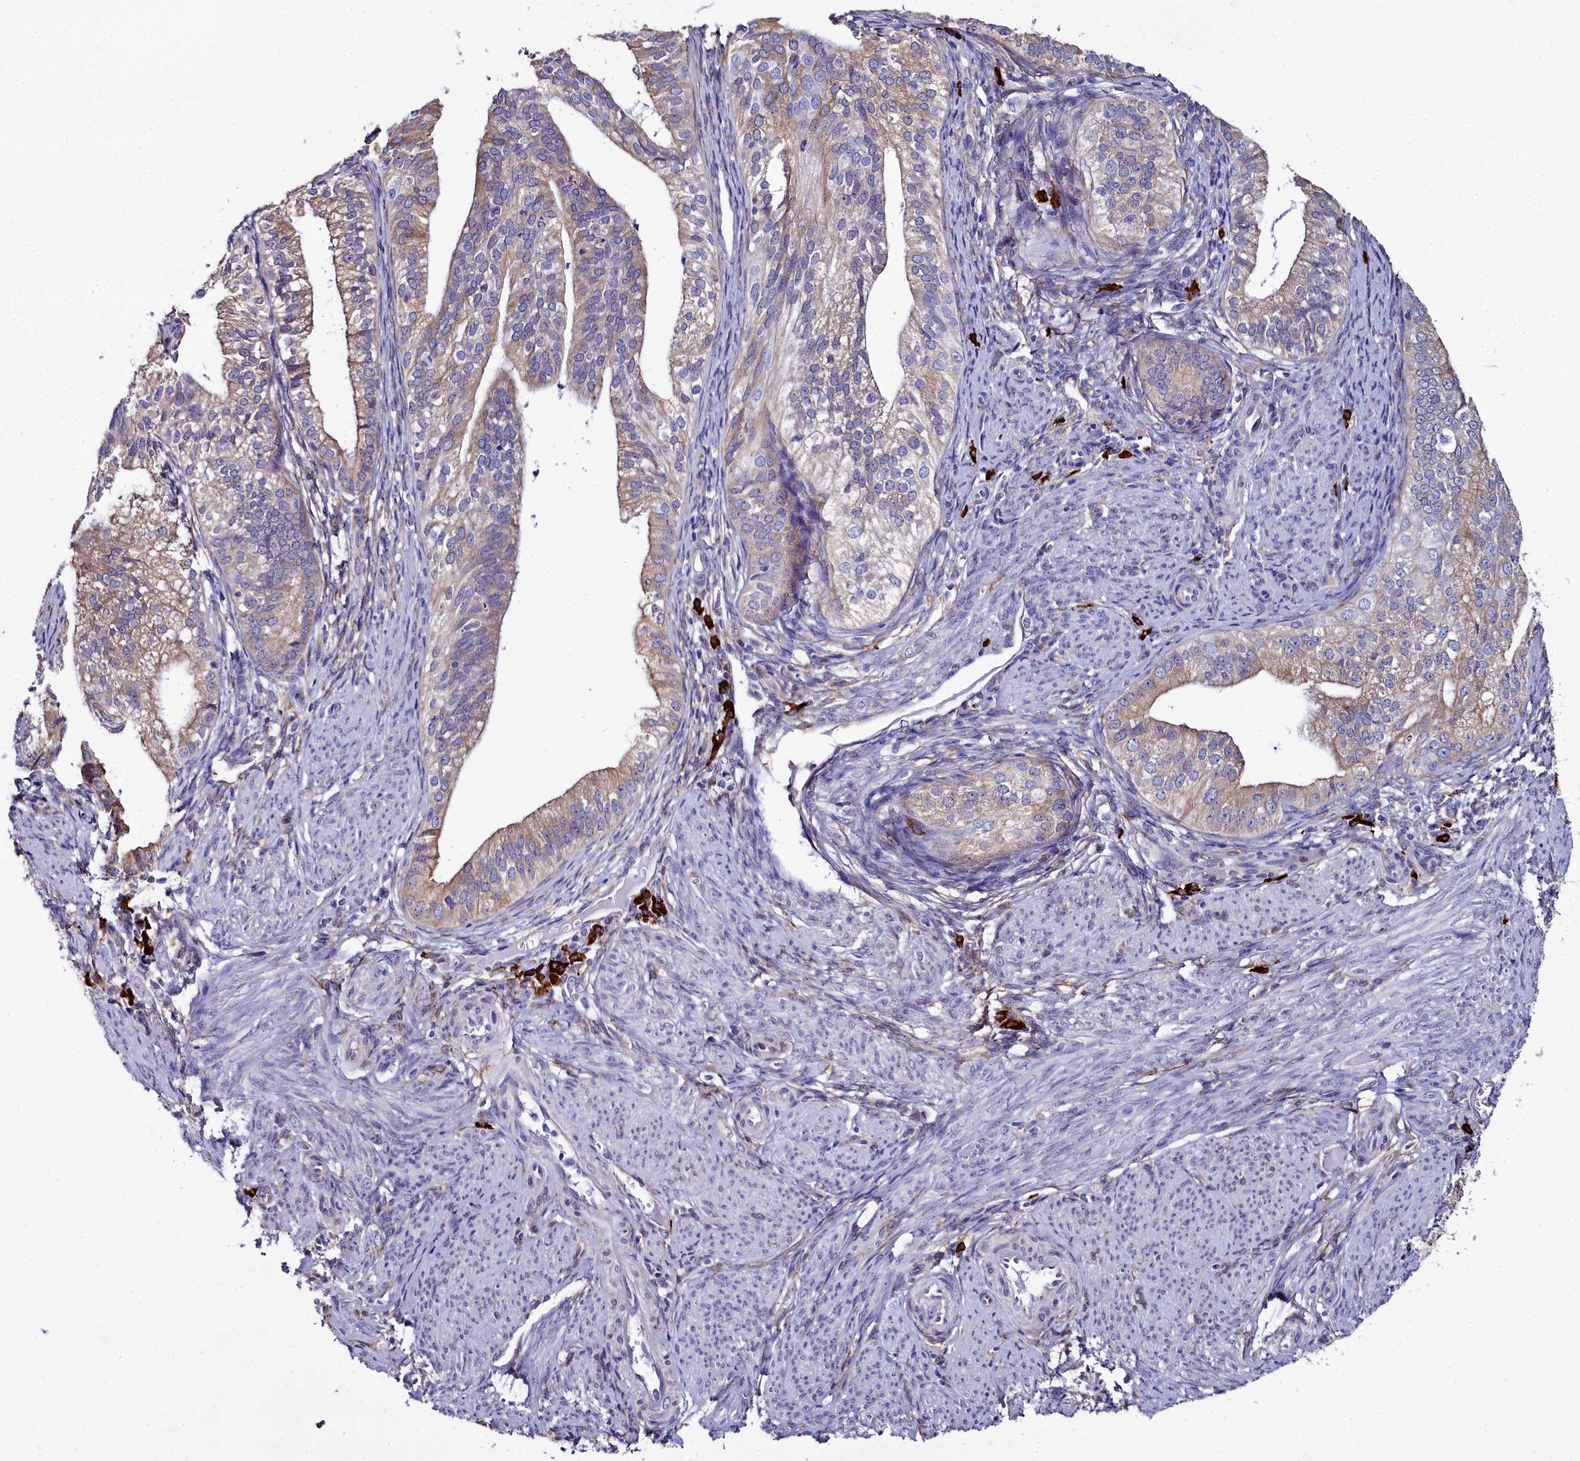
{"staining": {"intensity": "moderate", "quantity": "25%-75%", "location": "cytoplasmic/membranous"}, "tissue": "endometrial cancer", "cell_type": "Tumor cells", "image_type": "cancer", "snomed": [{"axis": "morphology", "description": "Adenocarcinoma, NOS"}, {"axis": "topography", "description": "Endometrium"}], "caption": "Protein expression analysis of human endometrial cancer (adenocarcinoma) reveals moderate cytoplasmic/membranous staining in about 25%-75% of tumor cells.", "gene": "TXNDC5", "patient": {"sex": "female", "age": 50}}